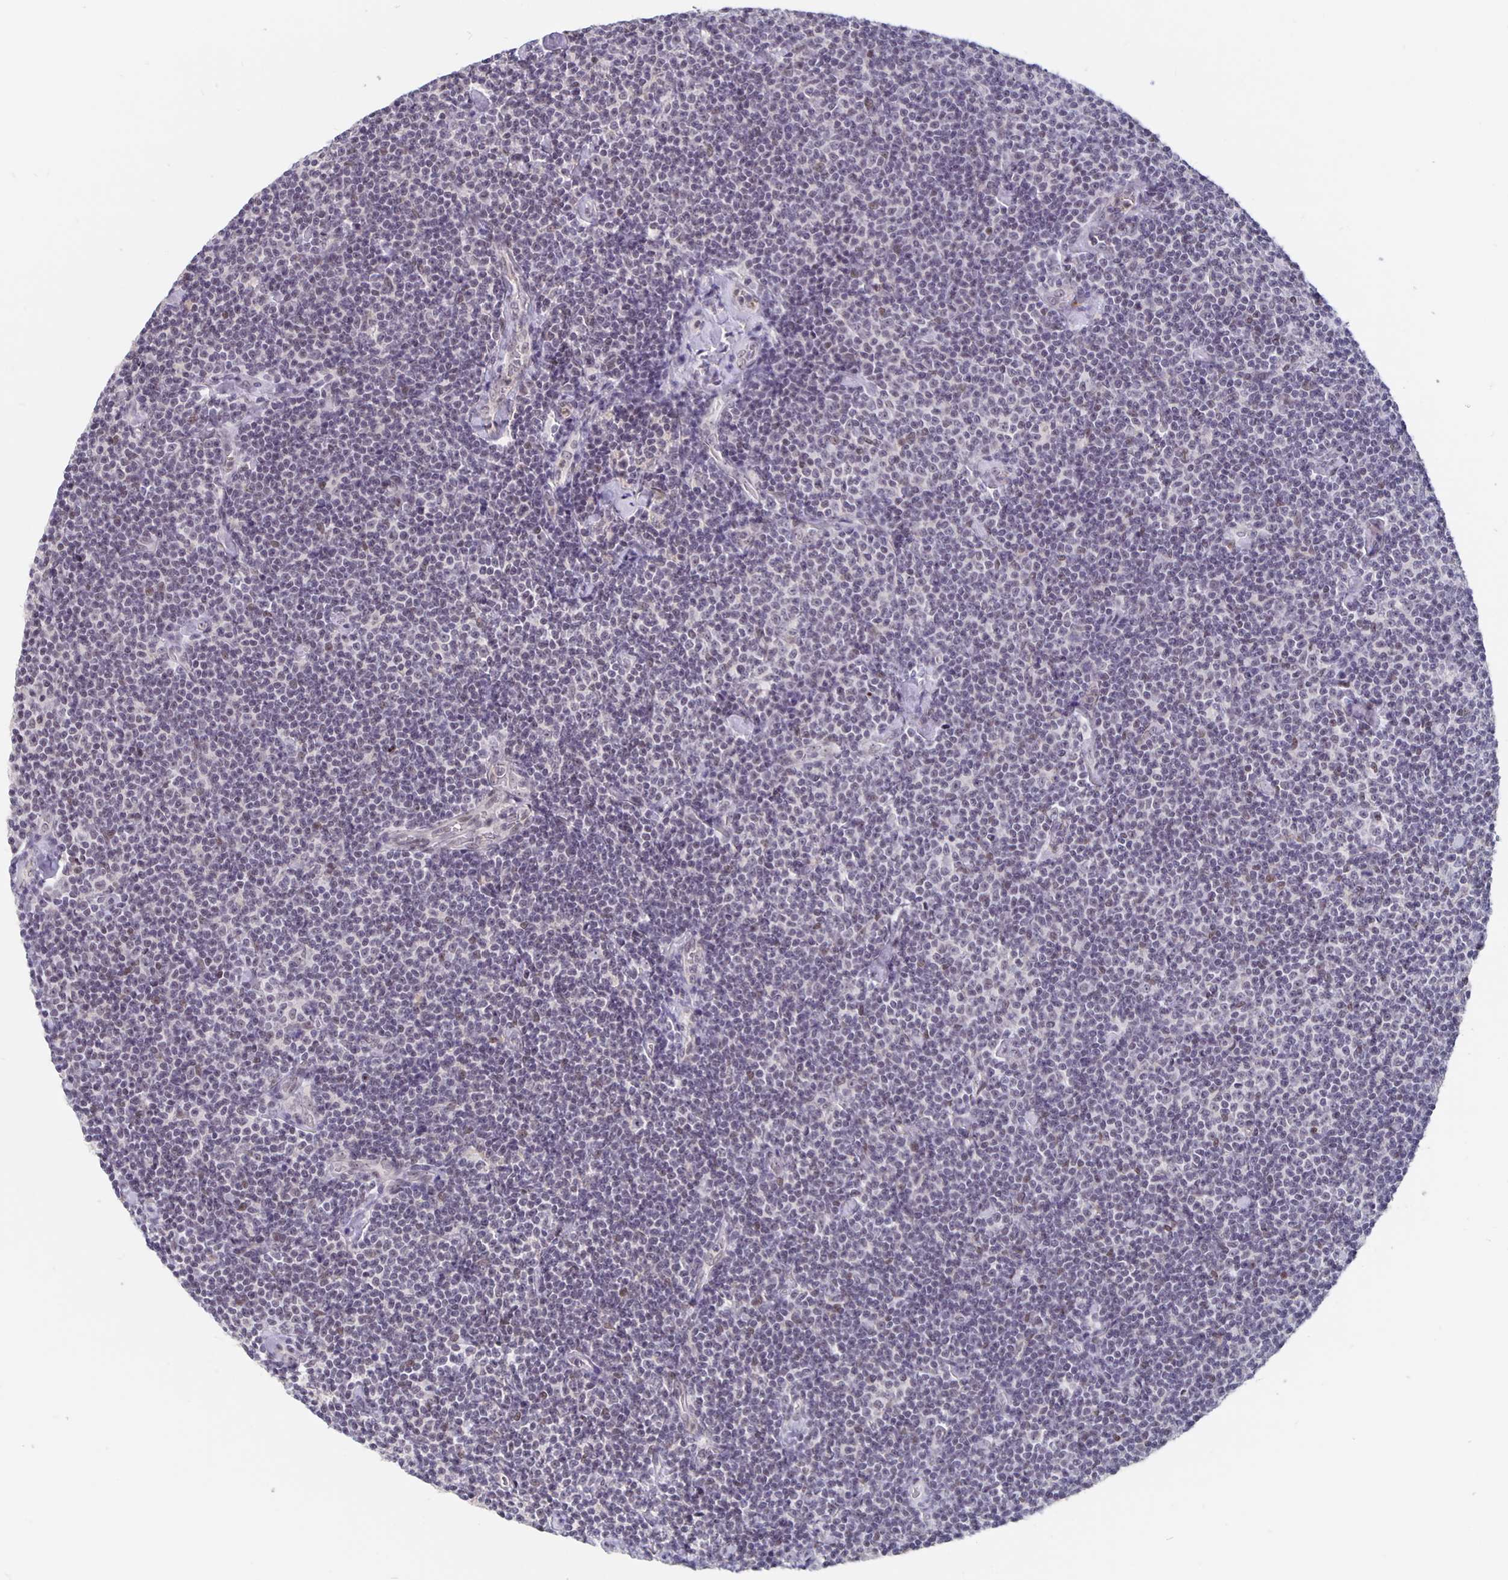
{"staining": {"intensity": "negative", "quantity": "none", "location": "none"}, "tissue": "lymphoma", "cell_type": "Tumor cells", "image_type": "cancer", "snomed": [{"axis": "morphology", "description": "Malignant lymphoma, non-Hodgkin's type, Low grade"}, {"axis": "topography", "description": "Lymph node"}], "caption": "IHC photomicrograph of neoplastic tissue: human lymphoma stained with DAB (3,3'-diaminobenzidine) reveals no significant protein expression in tumor cells.", "gene": "ZNF691", "patient": {"sex": "male", "age": 81}}